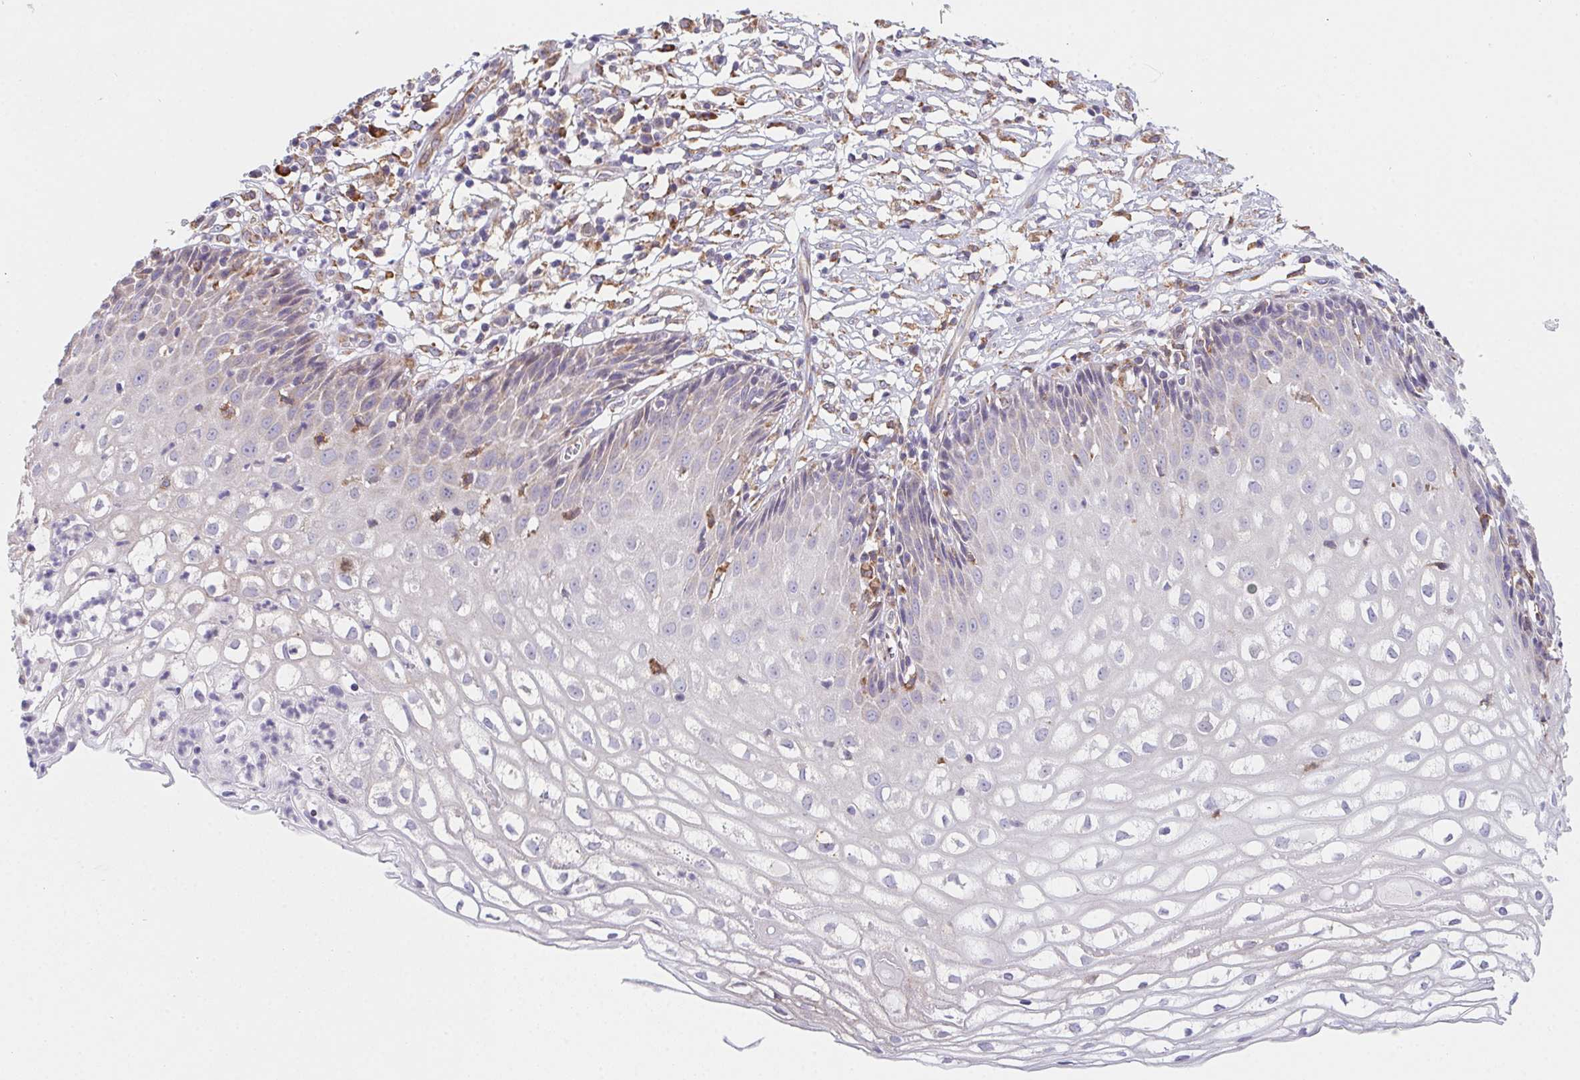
{"staining": {"intensity": "weak", "quantity": "25%-75%", "location": "cytoplasmic/membranous"}, "tissue": "cervix", "cell_type": "Glandular cells", "image_type": "normal", "snomed": [{"axis": "morphology", "description": "Normal tissue, NOS"}, {"axis": "topography", "description": "Cervix"}], "caption": "Cervix stained with DAB immunohistochemistry displays low levels of weak cytoplasmic/membranous staining in approximately 25%-75% of glandular cells.", "gene": "ADAM8", "patient": {"sex": "female", "age": 36}}